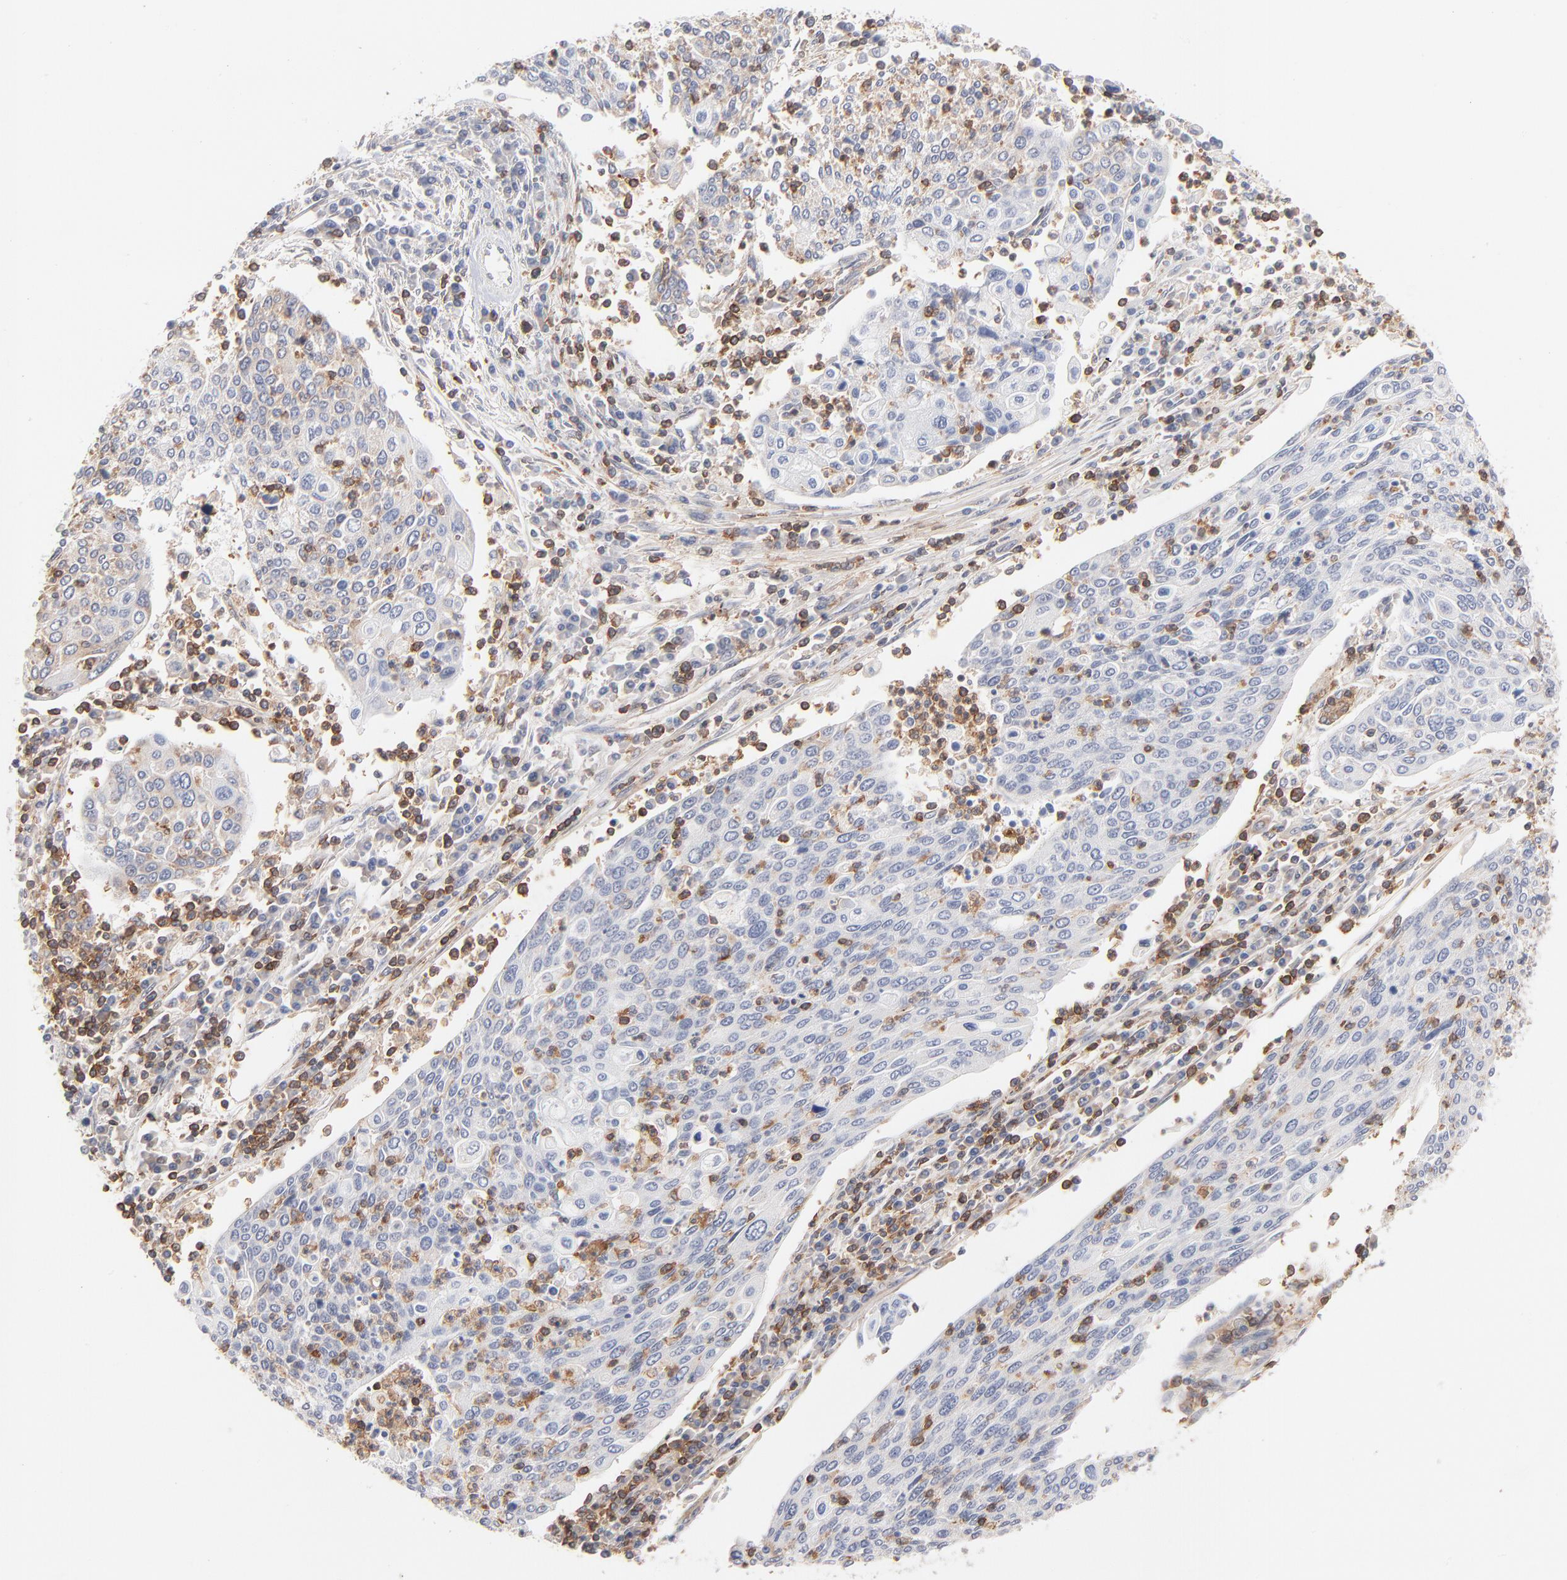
{"staining": {"intensity": "negative", "quantity": "none", "location": "none"}, "tissue": "cervical cancer", "cell_type": "Tumor cells", "image_type": "cancer", "snomed": [{"axis": "morphology", "description": "Squamous cell carcinoma, NOS"}, {"axis": "topography", "description": "Cervix"}], "caption": "Cervical cancer (squamous cell carcinoma) was stained to show a protein in brown. There is no significant positivity in tumor cells. (DAB immunohistochemistry (IHC), high magnification).", "gene": "WIPF1", "patient": {"sex": "female", "age": 40}}